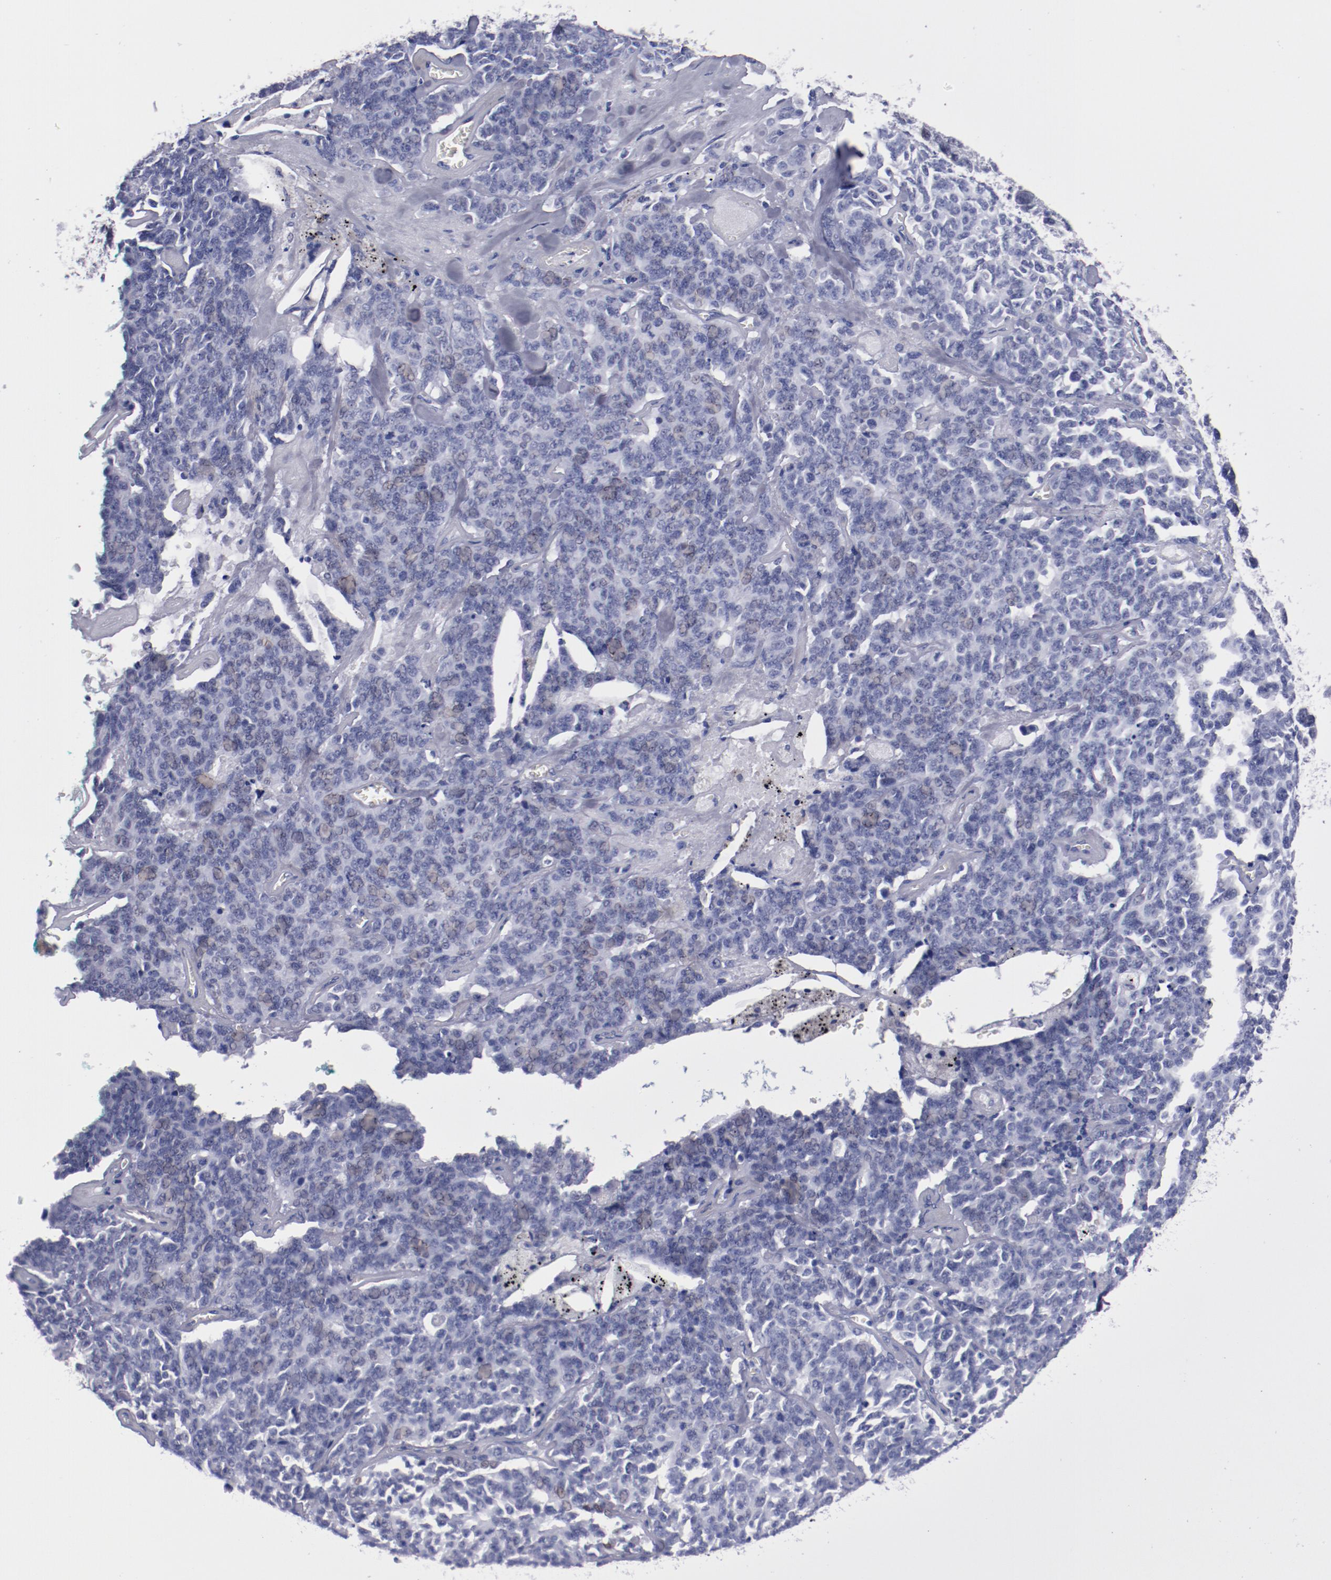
{"staining": {"intensity": "weak", "quantity": "<25%", "location": "nuclear"}, "tissue": "lung cancer", "cell_type": "Tumor cells", "image_type": "cancer", "snomed": [{"axis": "morphology", "description": "Neoplasm, malignant, NOS"}, {"axis": "topography", "description": "Lung"}], "caption": "An IHC image of lung cancer is shown. There is no staining in tumor cells of lung cancer. (Stains: DAB immunohistochemistry (IHC) with hematoxylin counter stain, Microscopy: brightfield microscopy at high magnification).", "gene": "HNF1B", "patient": {"sex": "female", "age": 58}}